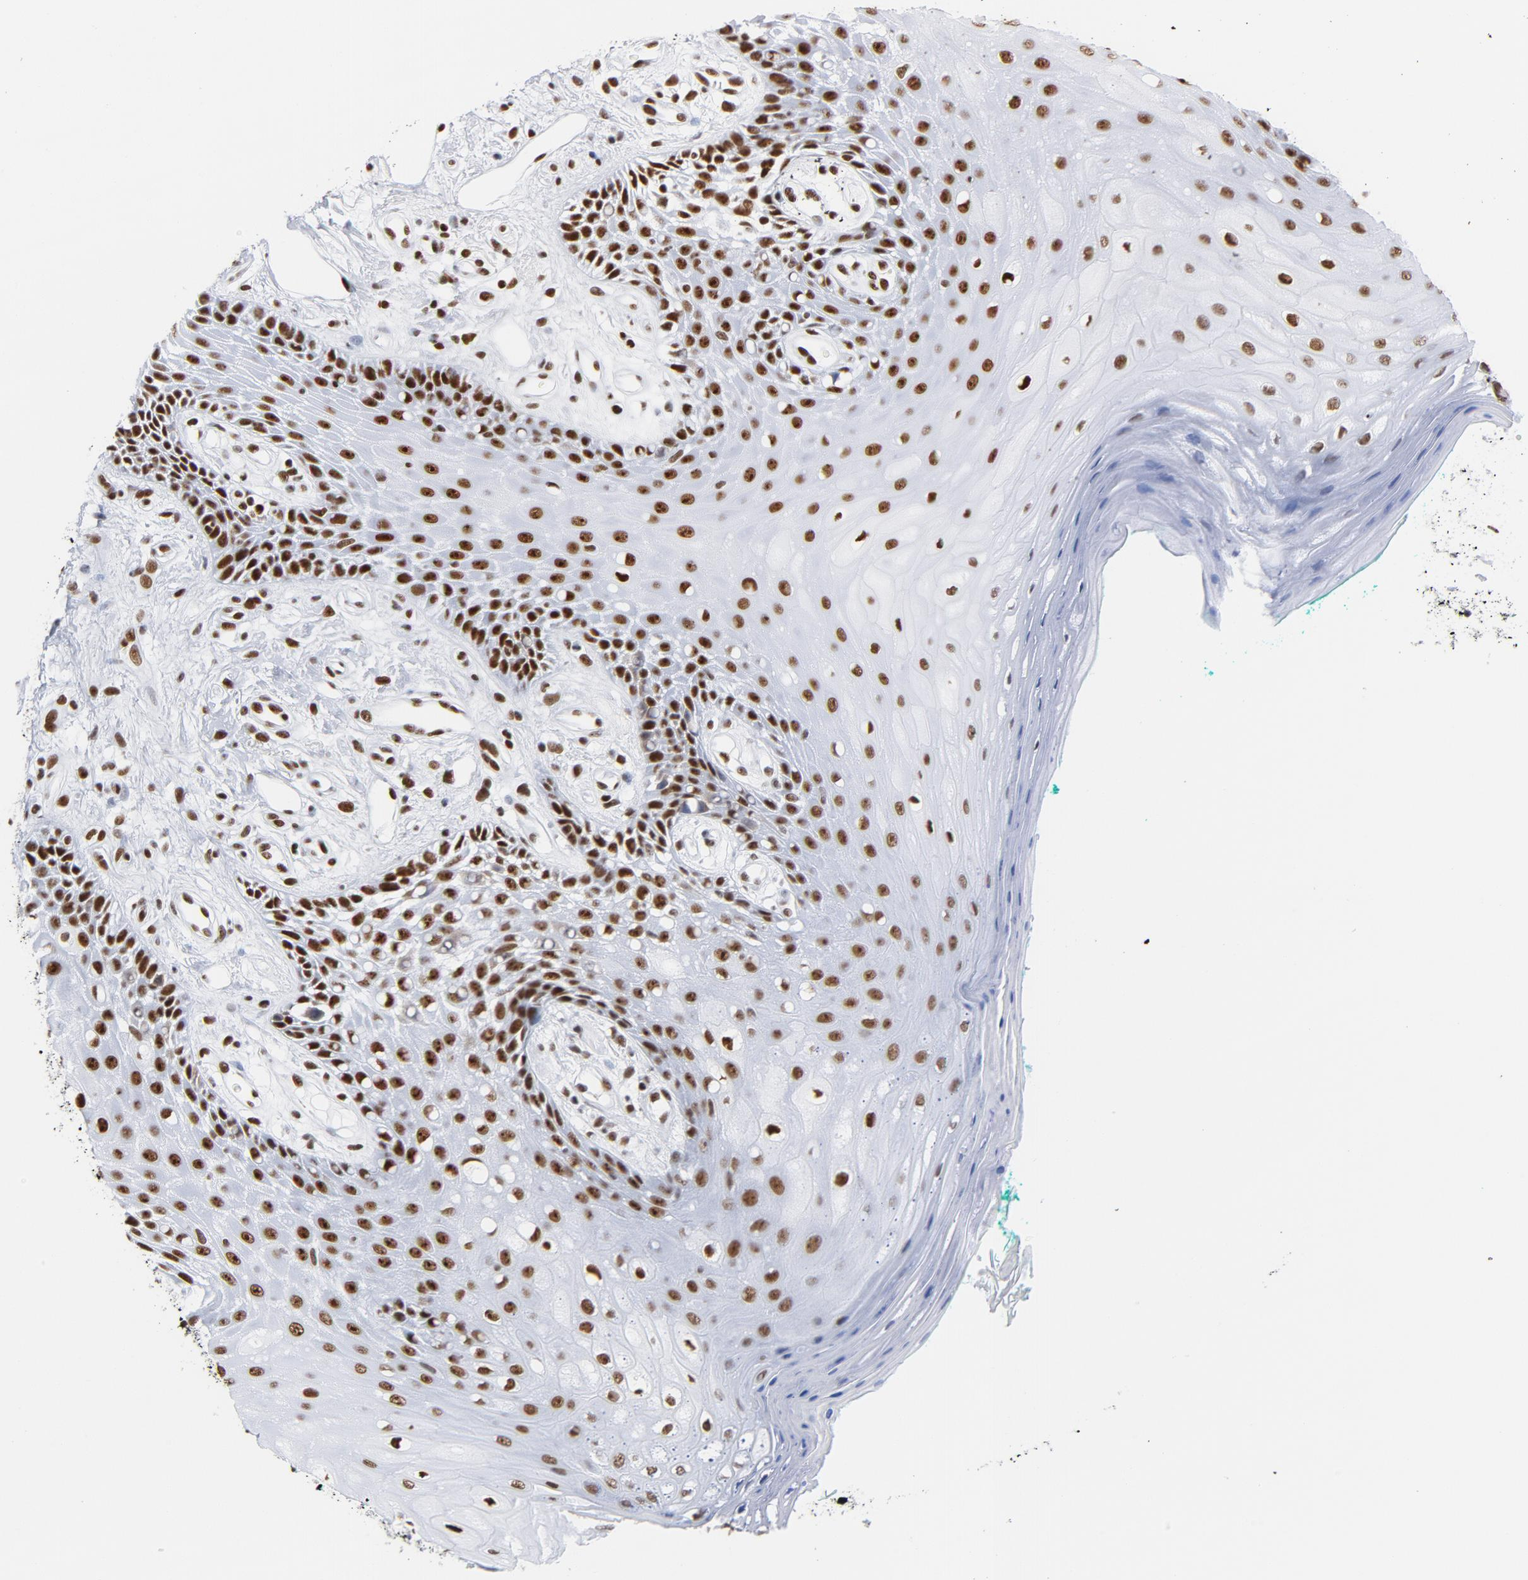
{"staining": {"intensity": "strong", "quantity": ">75%", "location": "nuclear"}, "tissue": "oral mucosa", "cell_type": "Squamous epithelial cells", "image_type": "normal", "snomed": [{"axis": "morphology", "description": "Normal tissue, NOS"}, {"axis": "morphology", "description": "Squamous cell carcinoma, NOS"}, {"axis": "topography", "description": "Skeletal muscle"}, {"axis": "topography", "description": "Oral tissue"}, {"axis": "topography", "description": "Head-Neck"}], "caption": "Oral mucosa stained with immunohistochemistry reveals strong nuclear expression in approximately >75% of squamous epithelial cells.", "gene": "XRCC5", "patient": {"sex": "female", "age": 84}}